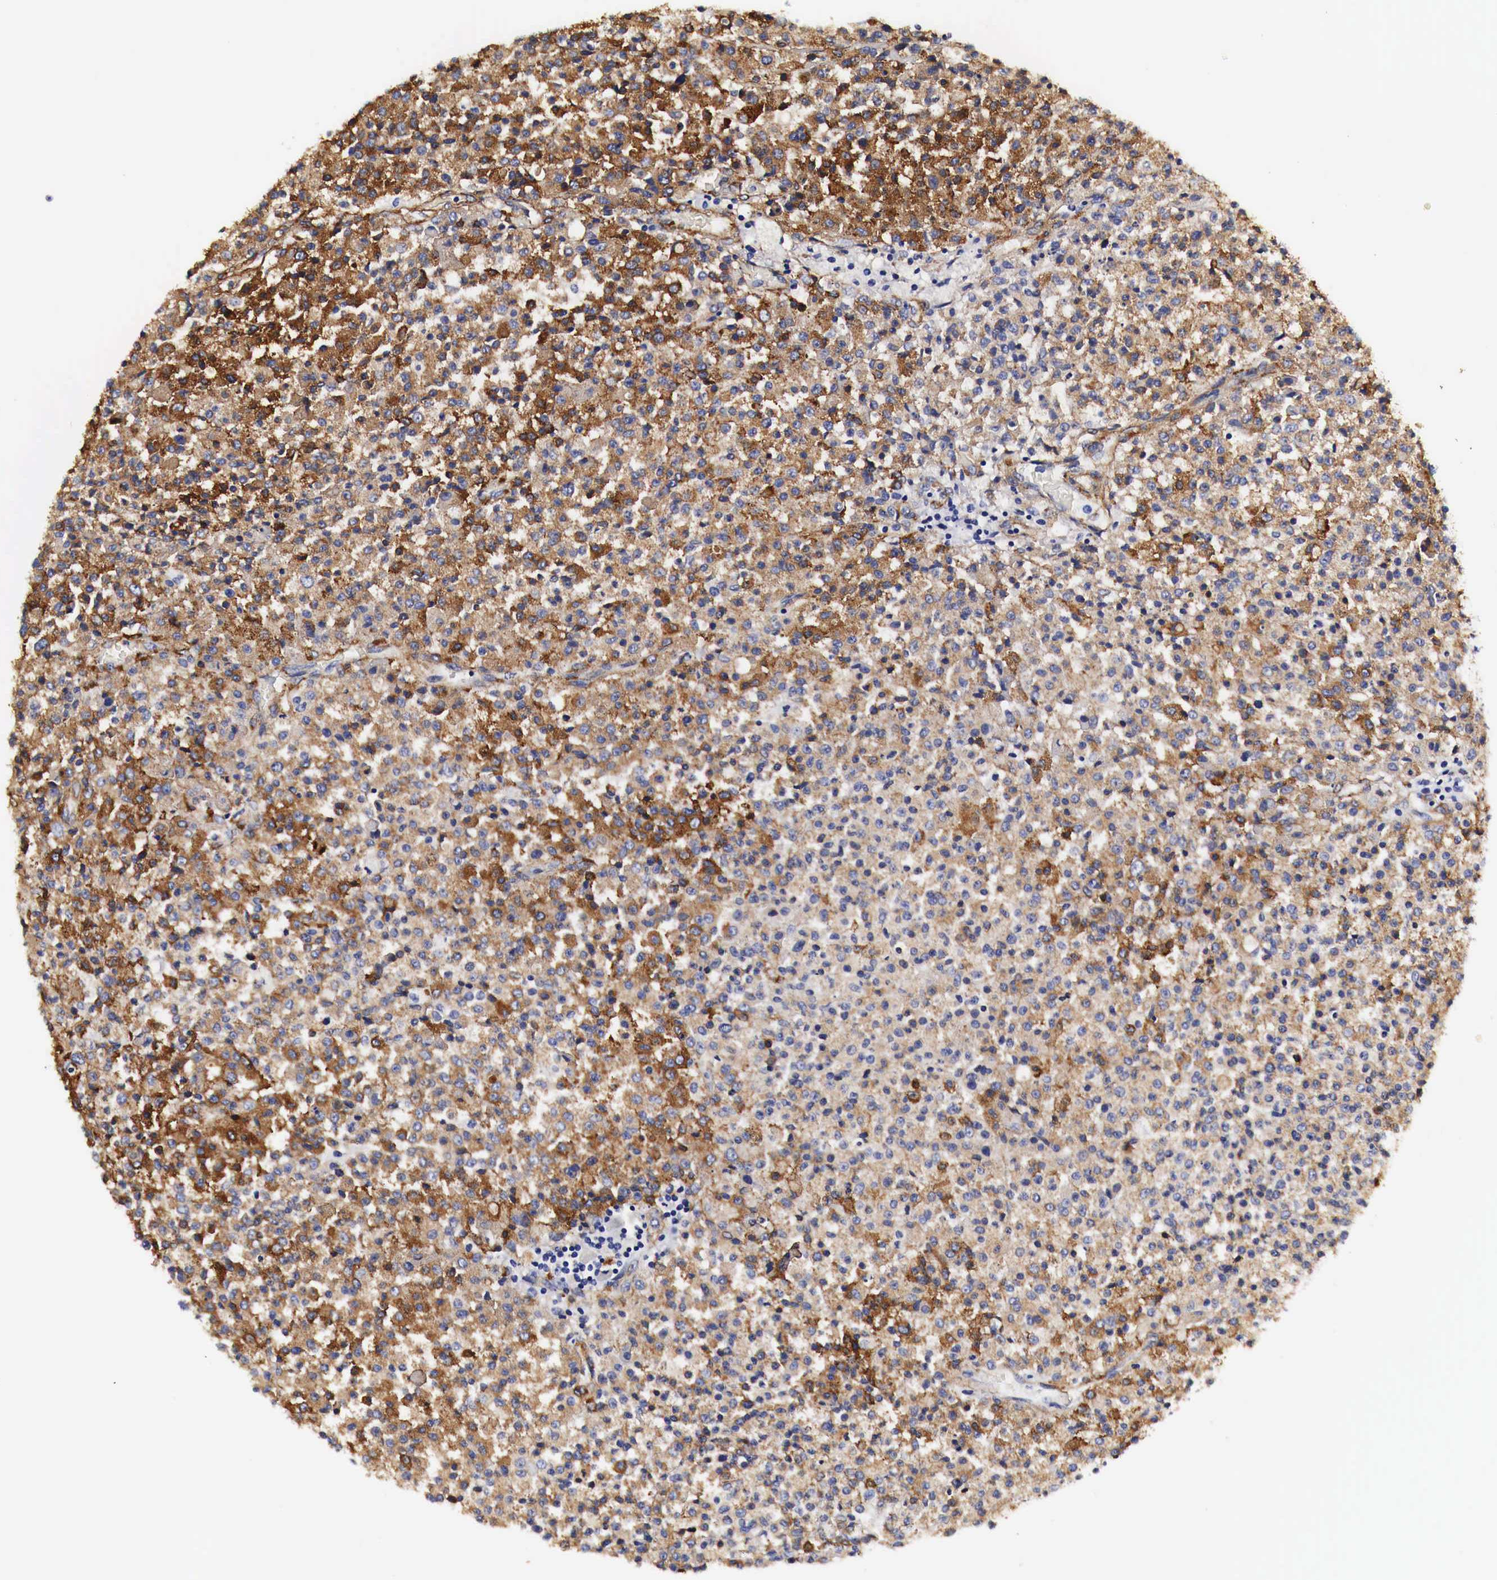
{"staining": {"intensity": "moderate", "quantity": "25%-75%", "location": "cytoplasmic/membranous"}, "tissue": "testis cancer", "cell_type": "Tumor cells", "image_type": "cancer", "snomed": [{"axis": "morphology", "description": "Seminoma, NOS"}, {"axis": "topography", "description": "Testis"}], "caption": "Approximately 25%-75% of tumor cells in seminoma (testis) exhibit moderate cytoplasmic/membranous protein positivity as visualized by brown immunohistochemical staining.", "gene": "LAMB2", "patient": {"sex": "male", "age": 59}}